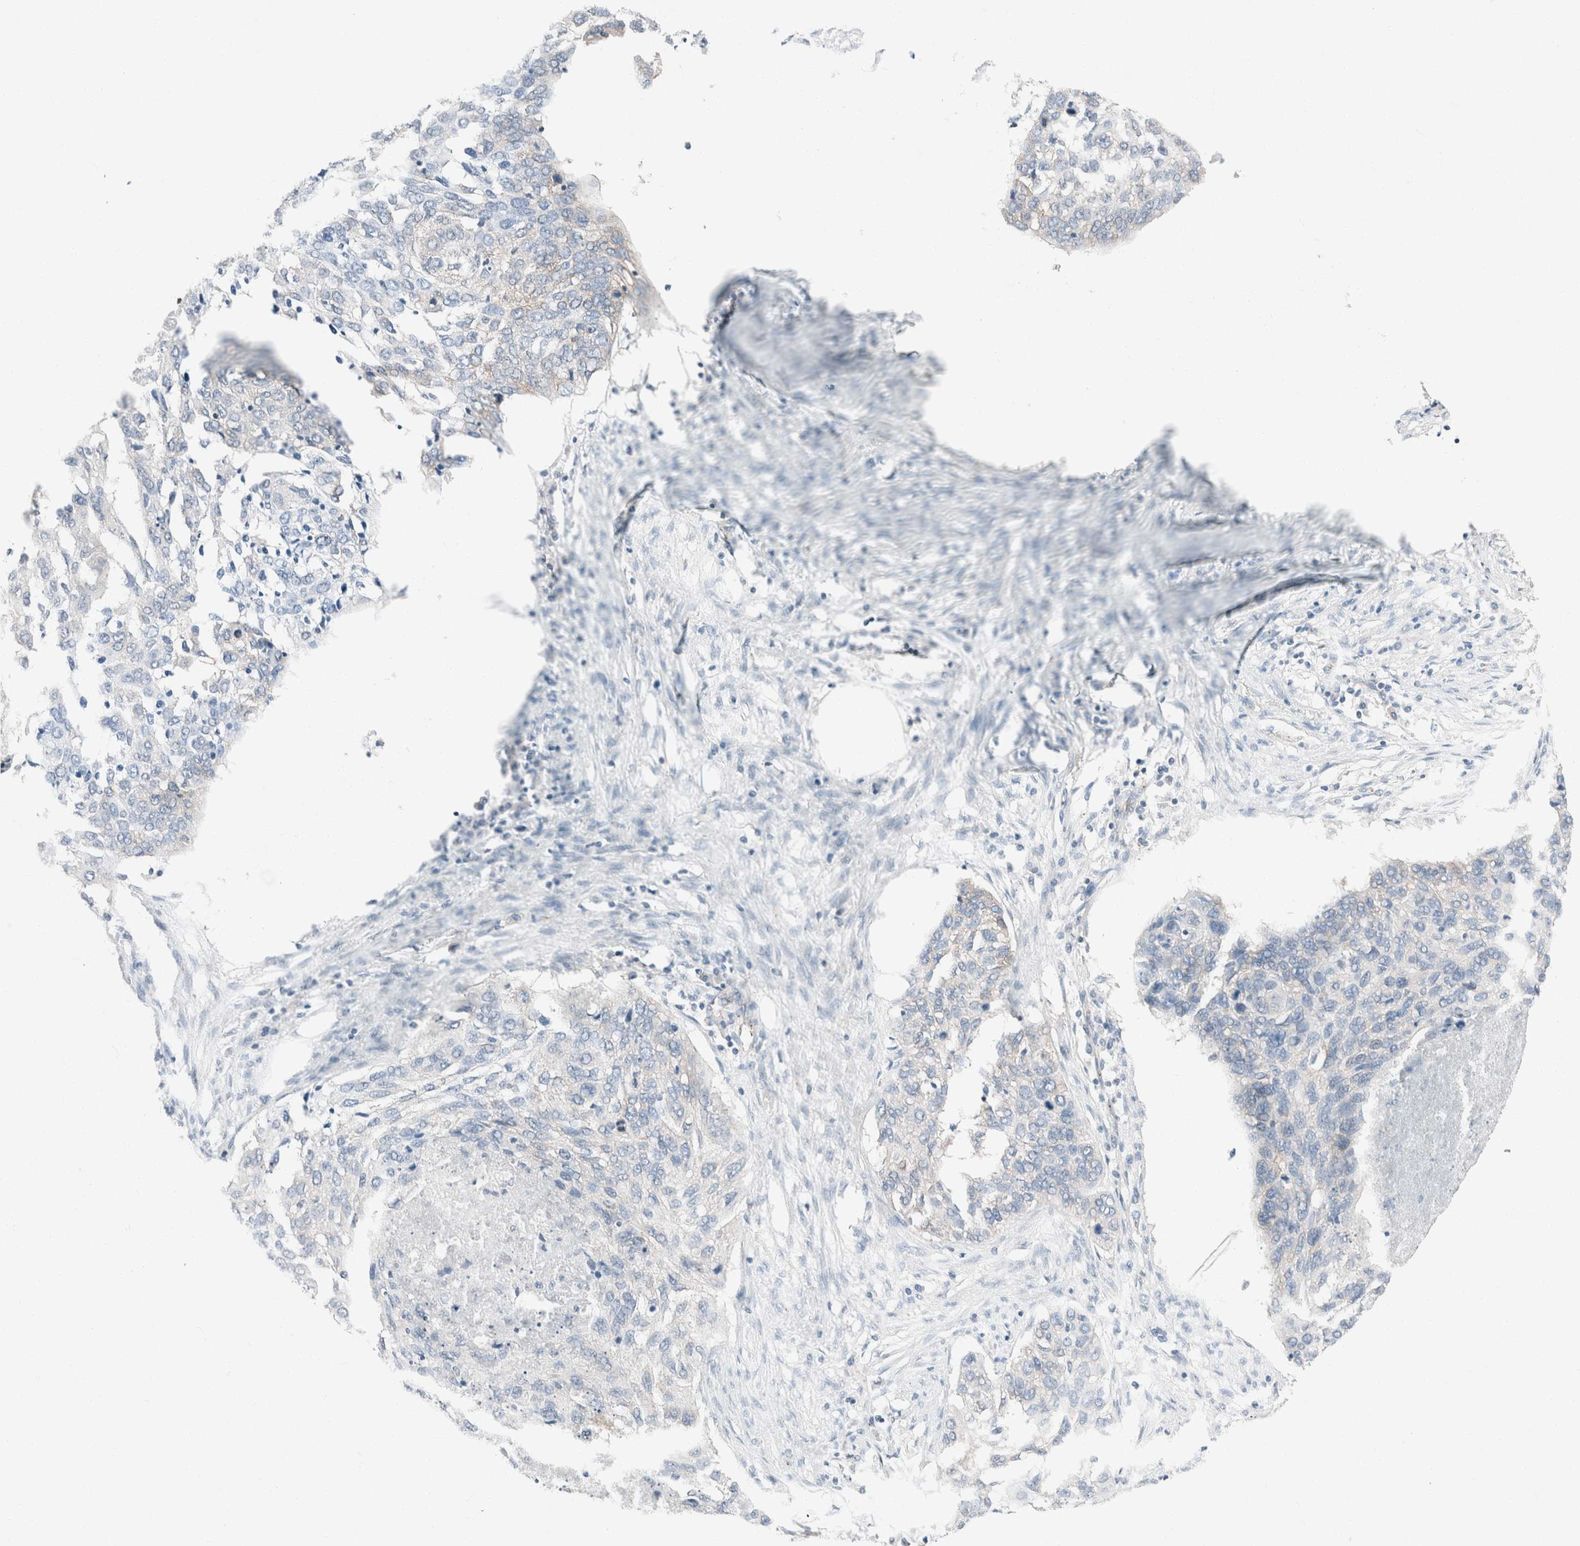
{"staining": {"intensity": "negative", "quantity": "none", "location": "none"}, "tissue": "lung cancer", "cell_type": "Tumor cells", "image_type": "cancer", "snomed": [{"axis": "morphology", "description": "Squamous cell carcinoma, NOS"}, {"axis": "topography", "description": "Lung"}], "caption": "Image shows no protein positivity in tumor cells of lung squamous cell carcinoma tissue.", "gene": "CASC3", "patient": {"sex": "female", "age": 63}}